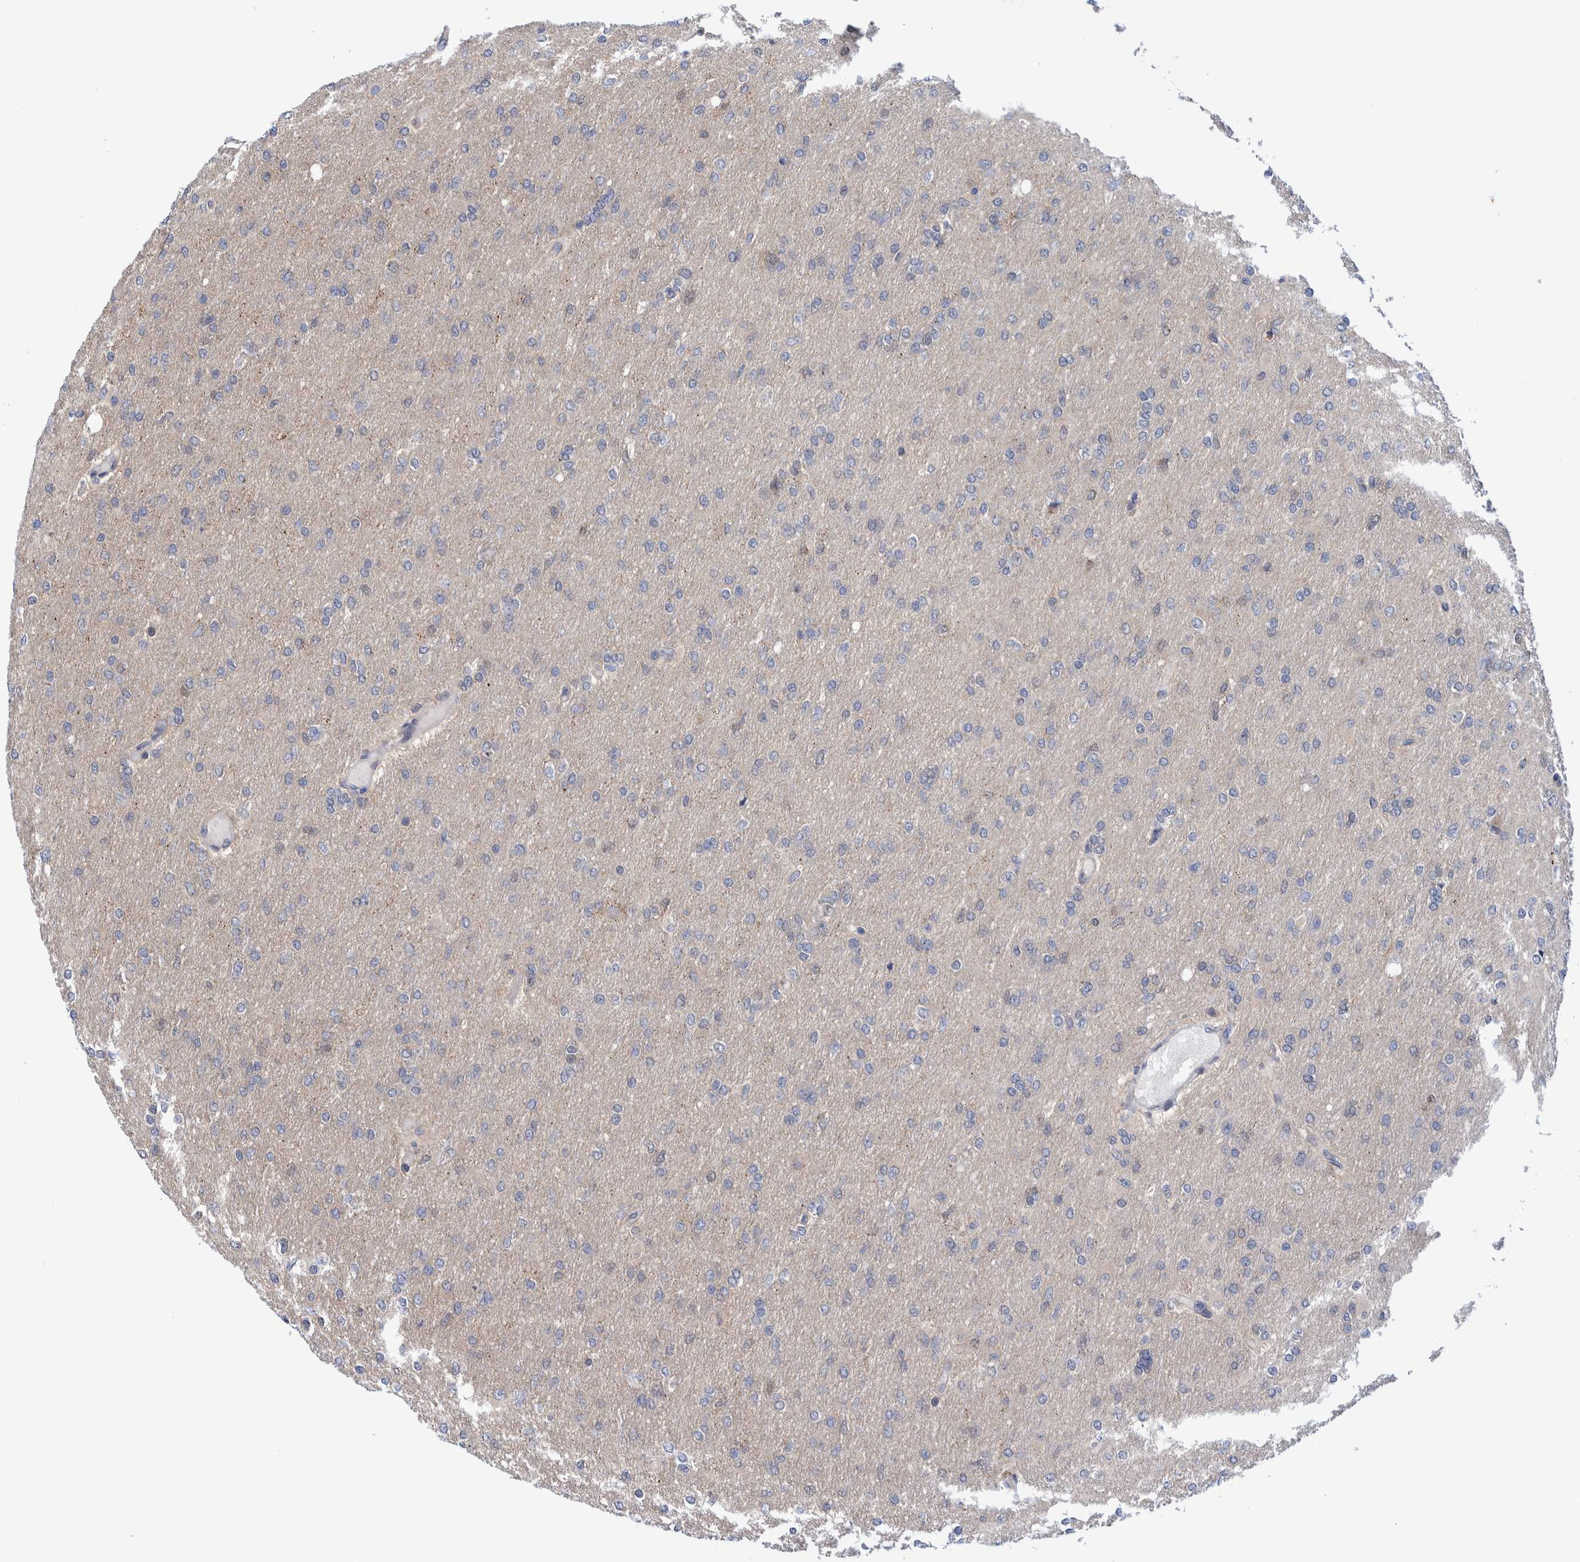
{"staining": {"intensity": "negative", "quantity": "none", "location": "none"}, "tissue": "glioma", "cell_type": "Tumor cells", "image_type": "cancer", "snomed": [{"axis": "morphology", "description": "Glioma, malignant, High grade"}, {"axis": "topography", "description": "Cerebral cortex"}], "caption": "Malignant glioma (high-grade) was stained to show a protein in brown. There is no significant staining in tumor cells. (DAB immunohistochemistry with hematoxylin counter stain).", "gene": "PFAS", "patient": {"sex": "female", "age": 36}}